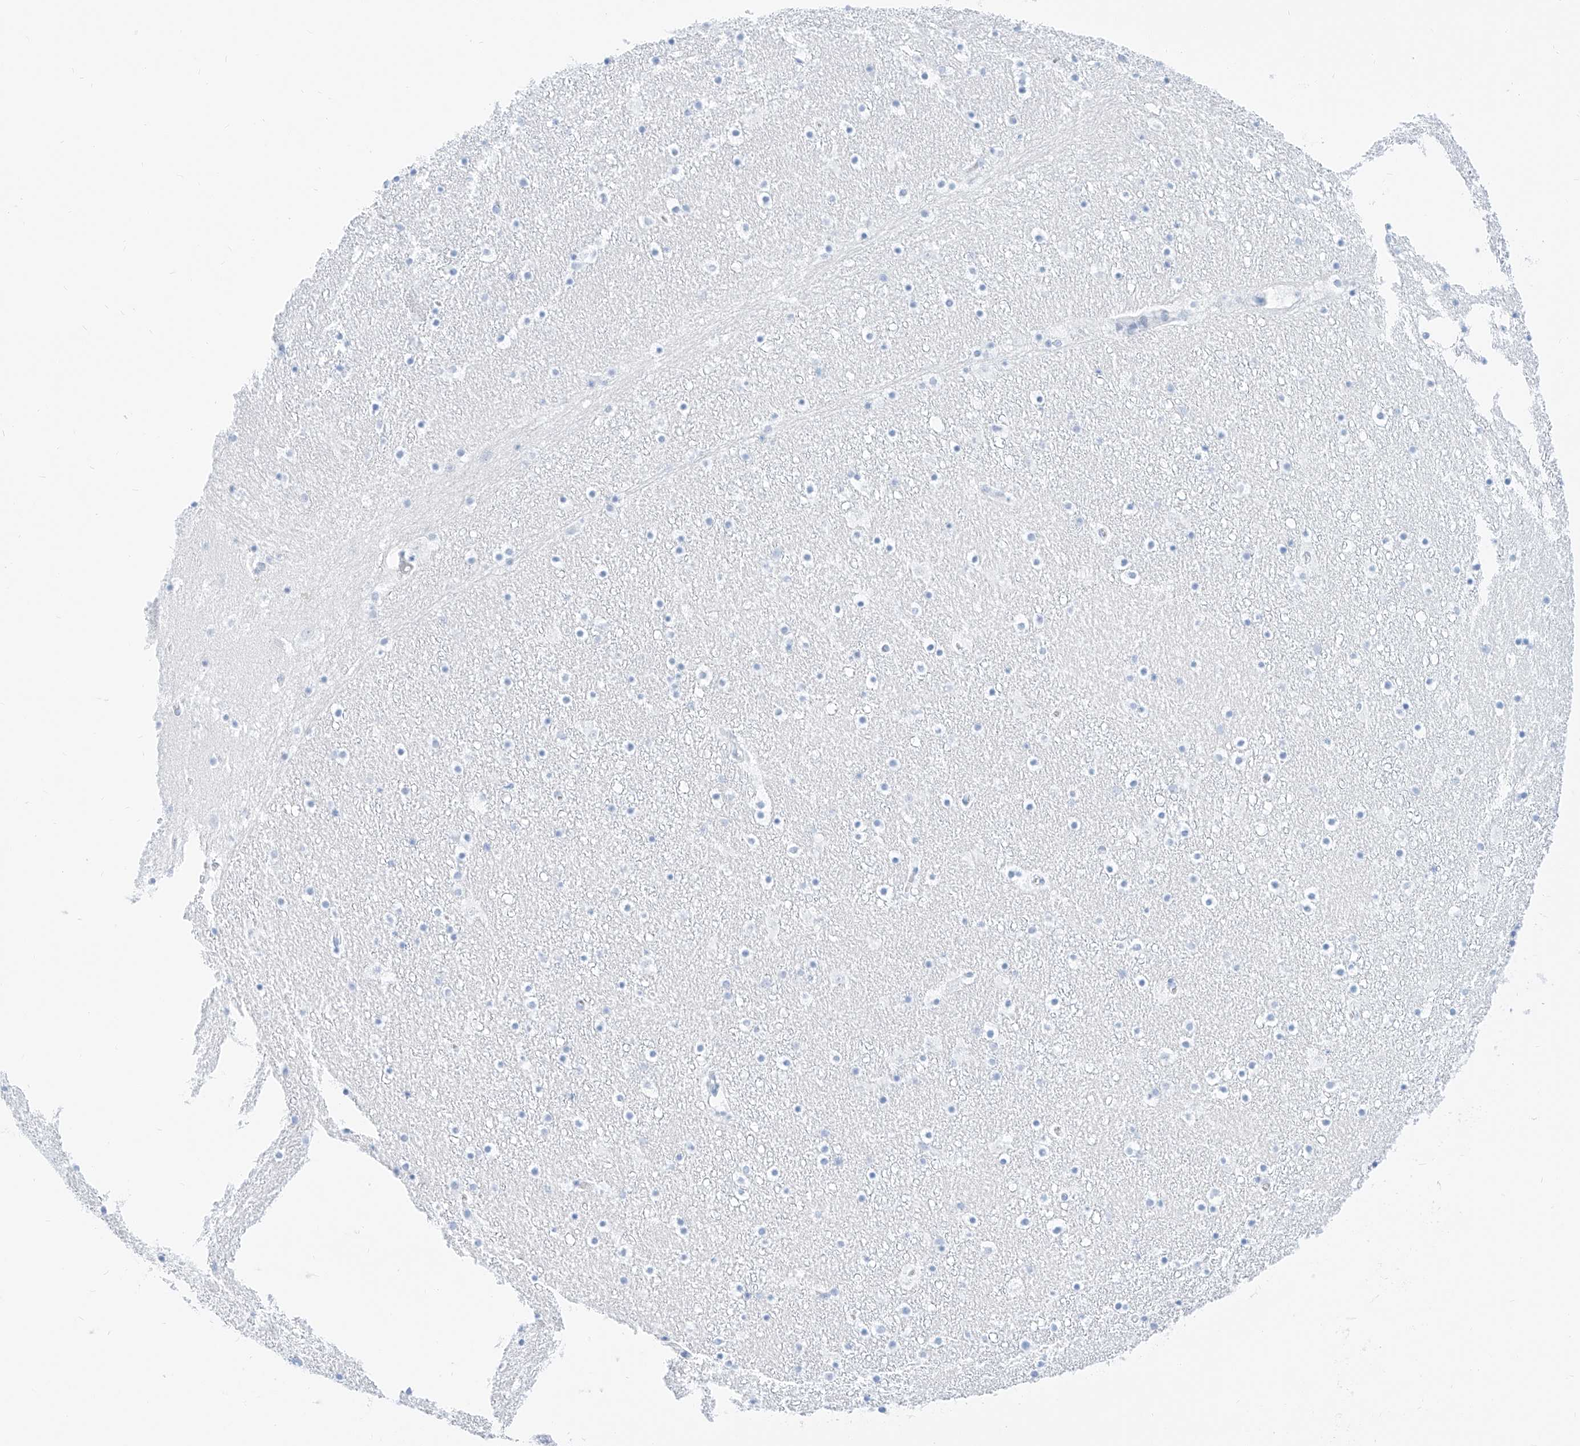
{"staining": {"intensity": "weak", "quantity": "<25%", "location": "cytoplasmic/membranous"}, "tissue": "caudate", "cell_type": "Glial cells", "image_type": "normal", "snomed": [{"axis": "morphology", "description": "Normal tissue, NOS"}, {"axis": "topography", "description": "Lateral ventricle wall"}], "caption": "The micrograph shows no significant positivity in glial cells of caudate.", "gene": "KCNJ1", "patient": {"sex": "male", "age": 45}}